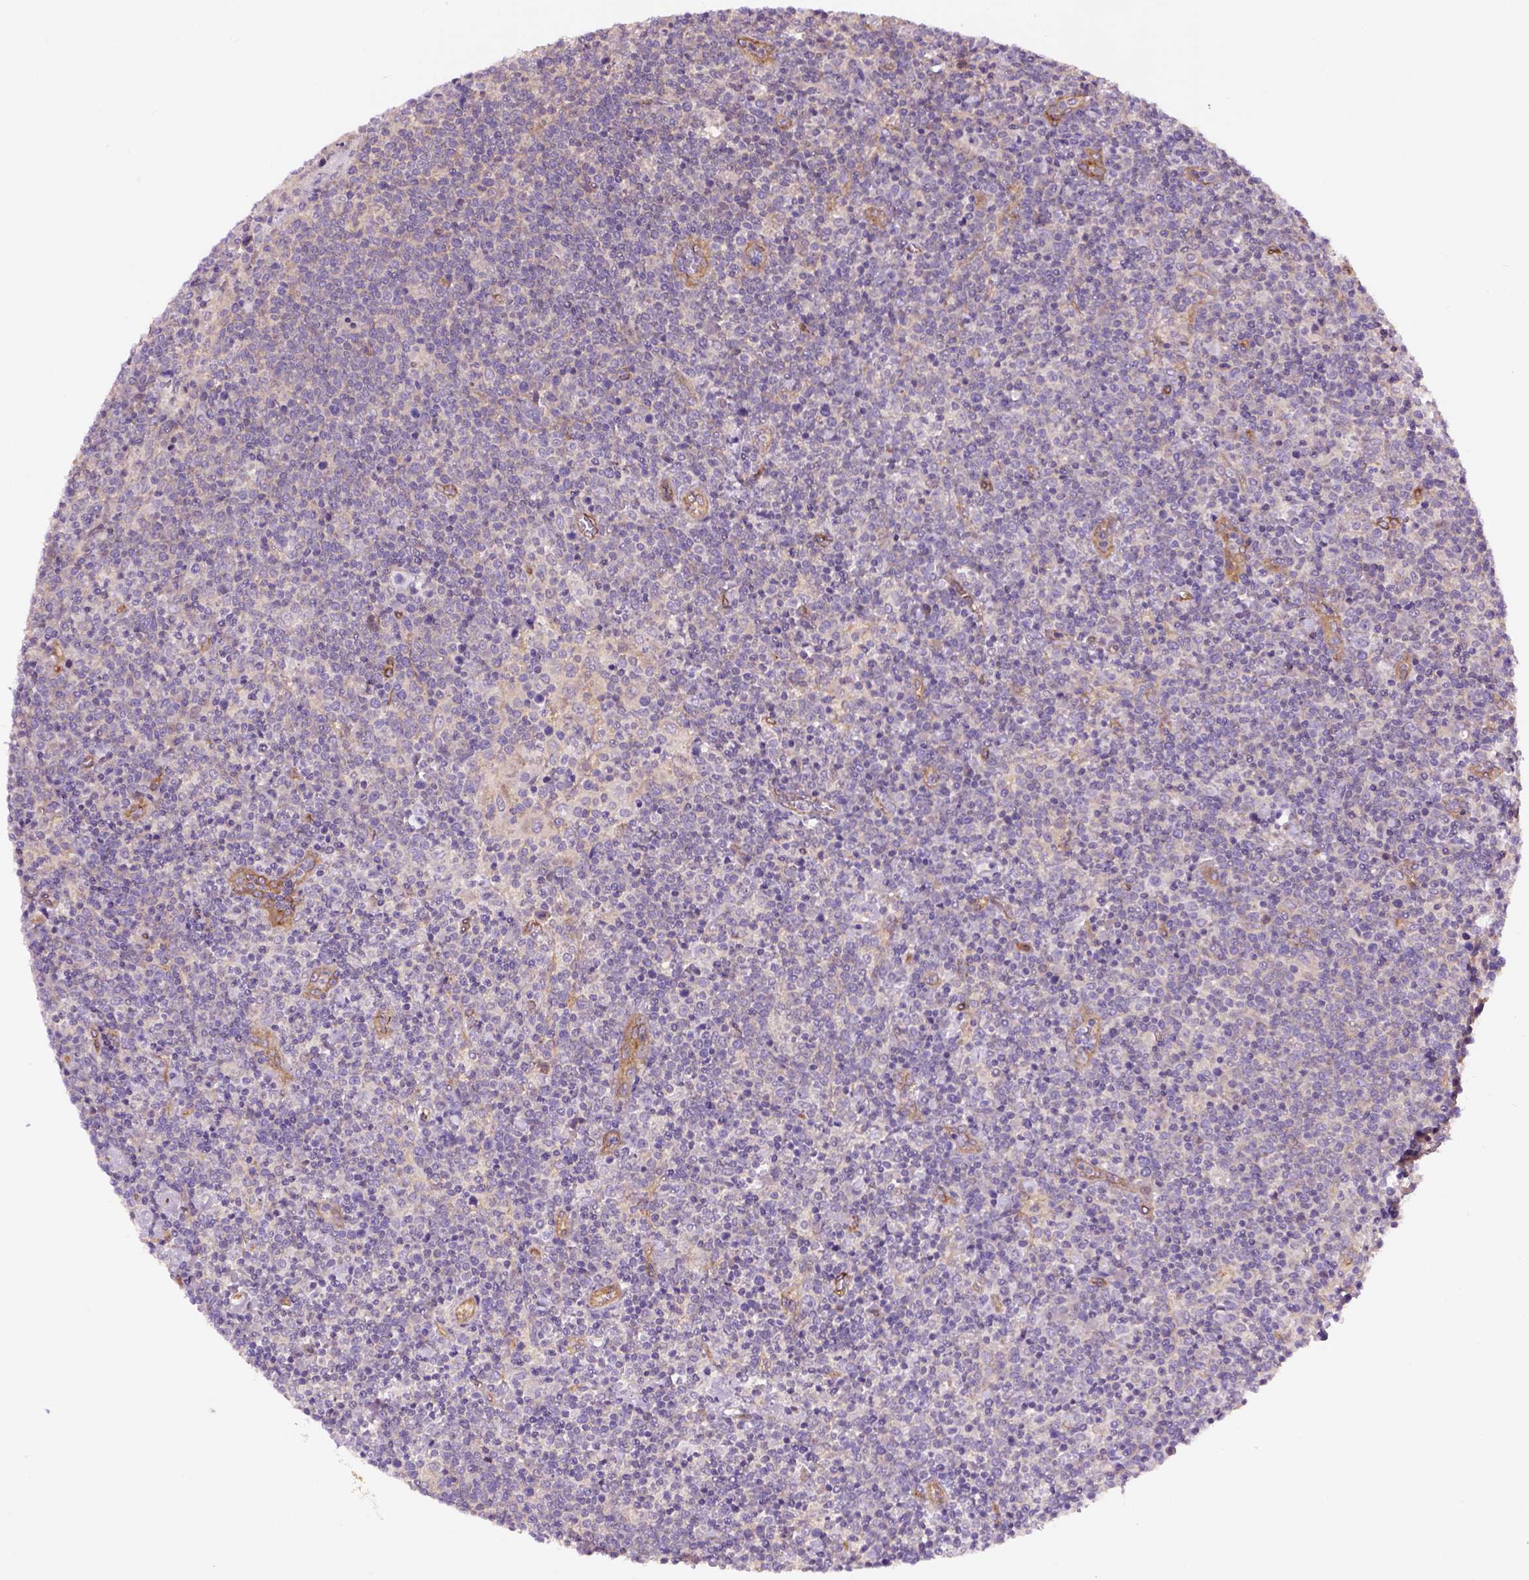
{"staining": {"intensity": "negative", "quantity": "none", "location": "none"}, "tissue": "lymphoma", "cell_type": "Tumor cells", "image_type": "cancer", "snomed": [{"axis": "morphology", "description": "Malignant lymphoma, non-Hodgkin's type, High grade"}, {"axis": "topography", "description": "Lymph node"}], "caption": "Malignant lymphoma, non-Hodgkin's type (high-grade) stained for a protein using immunohistochemistry (IHC) exhibits no staining tumor cells.", "gene": "CASKIN2", "patient": {"sex": "male", "age": 61}}